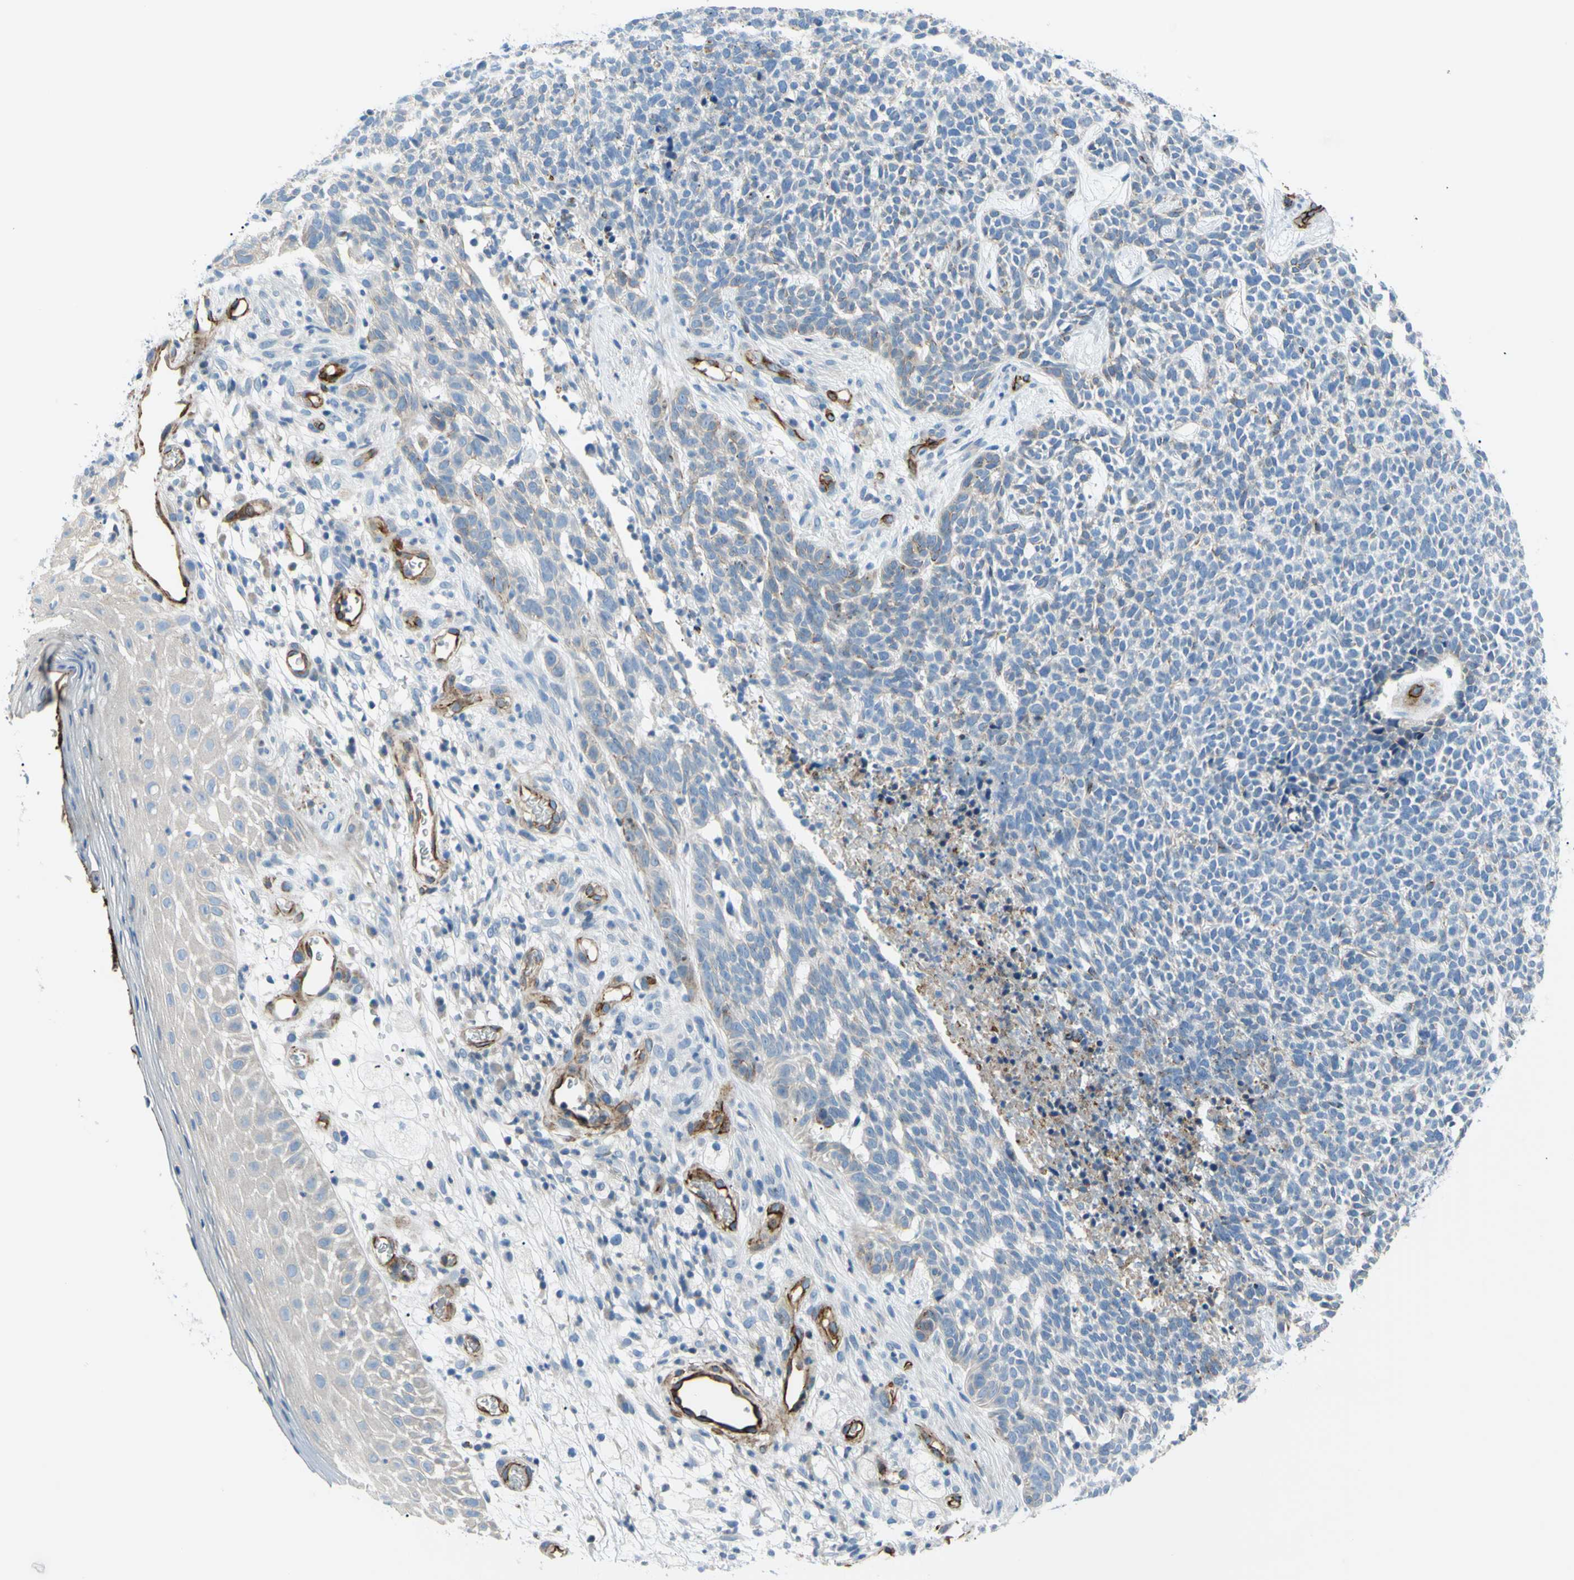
{"staining": {"intensity": "weak", "quantity": "<25%", "location": "cytoplasmic/membranous"}, "tissue": "skin cancer", "cell_type": "Tumor cells", "image_type": "cancer", "snomed": [{"axis": "morphology", "description": "Basal cell carcinoma"}, {"axis": "topography", "description": "Skin"}], "caption": "Immunohistochemistry (IHC) photomicrograph of neoplastic tissue: human basal cell carcinoma (skin) stained with DAB shows no significant protein positivity in tumor cells.", "gene": "PRRG2", "patient": {"sex": "female", "age": 84}}